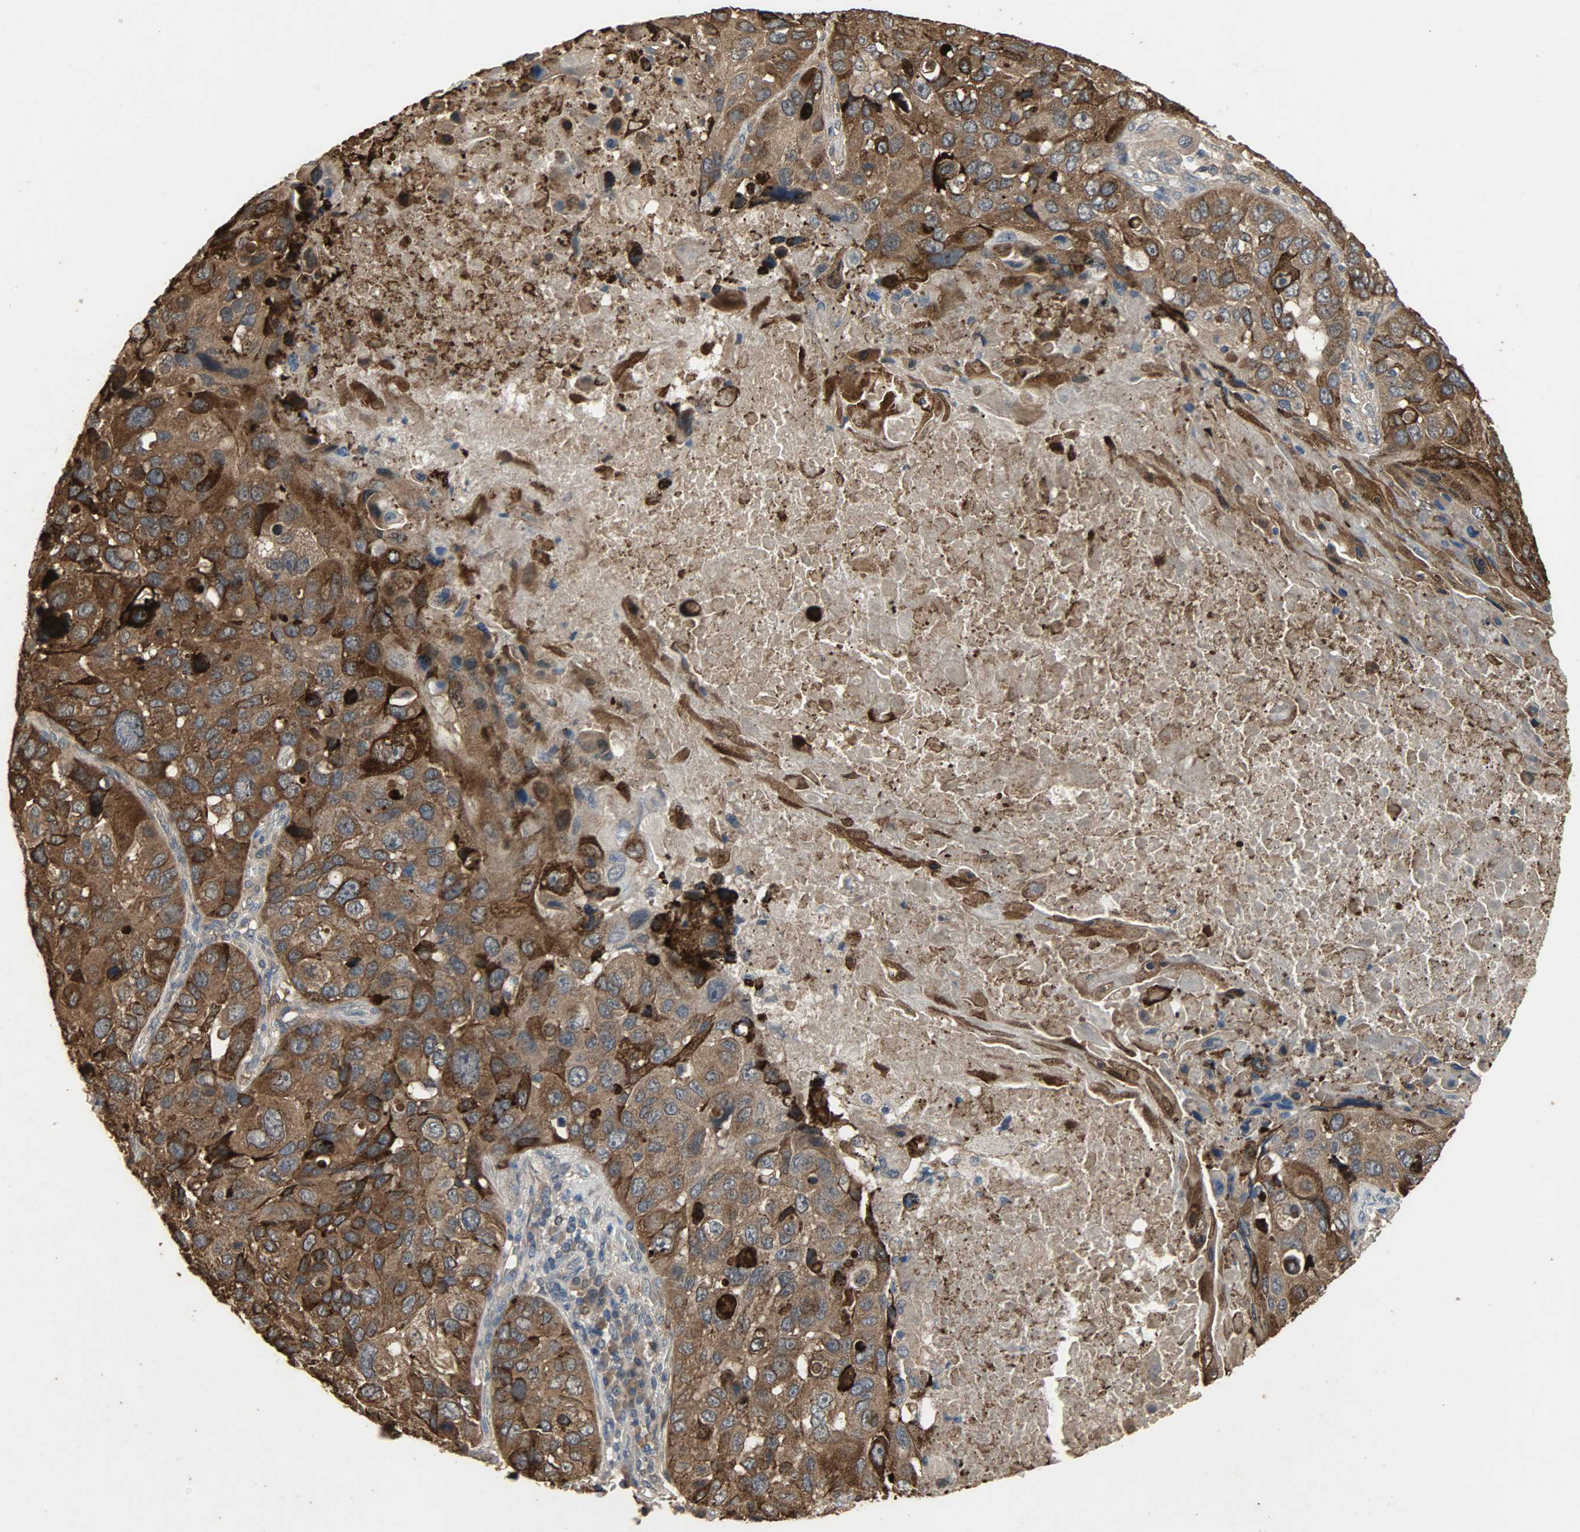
{"staining": {"intensity": "strong", "quantity": ">75%", "location": "cytoplasmic/membranous"}, "tissue": "lung cancer", "cell_type": "Tumor cells", "image_type": "cancer", "snomed": [{"axis": "morphology", "description": "Squamous cell carcinoma, NOS"}, {"axis": "topography", "description": "Lung"}], "caption": "Immunohistochemical staining of lung cancer reveals high levels of strong cytoplasmic/membranous positivity in approximately >75% of tumor cells.", "gene": "CDKN2C", "patient": {"sex": "male", "age": 57}}